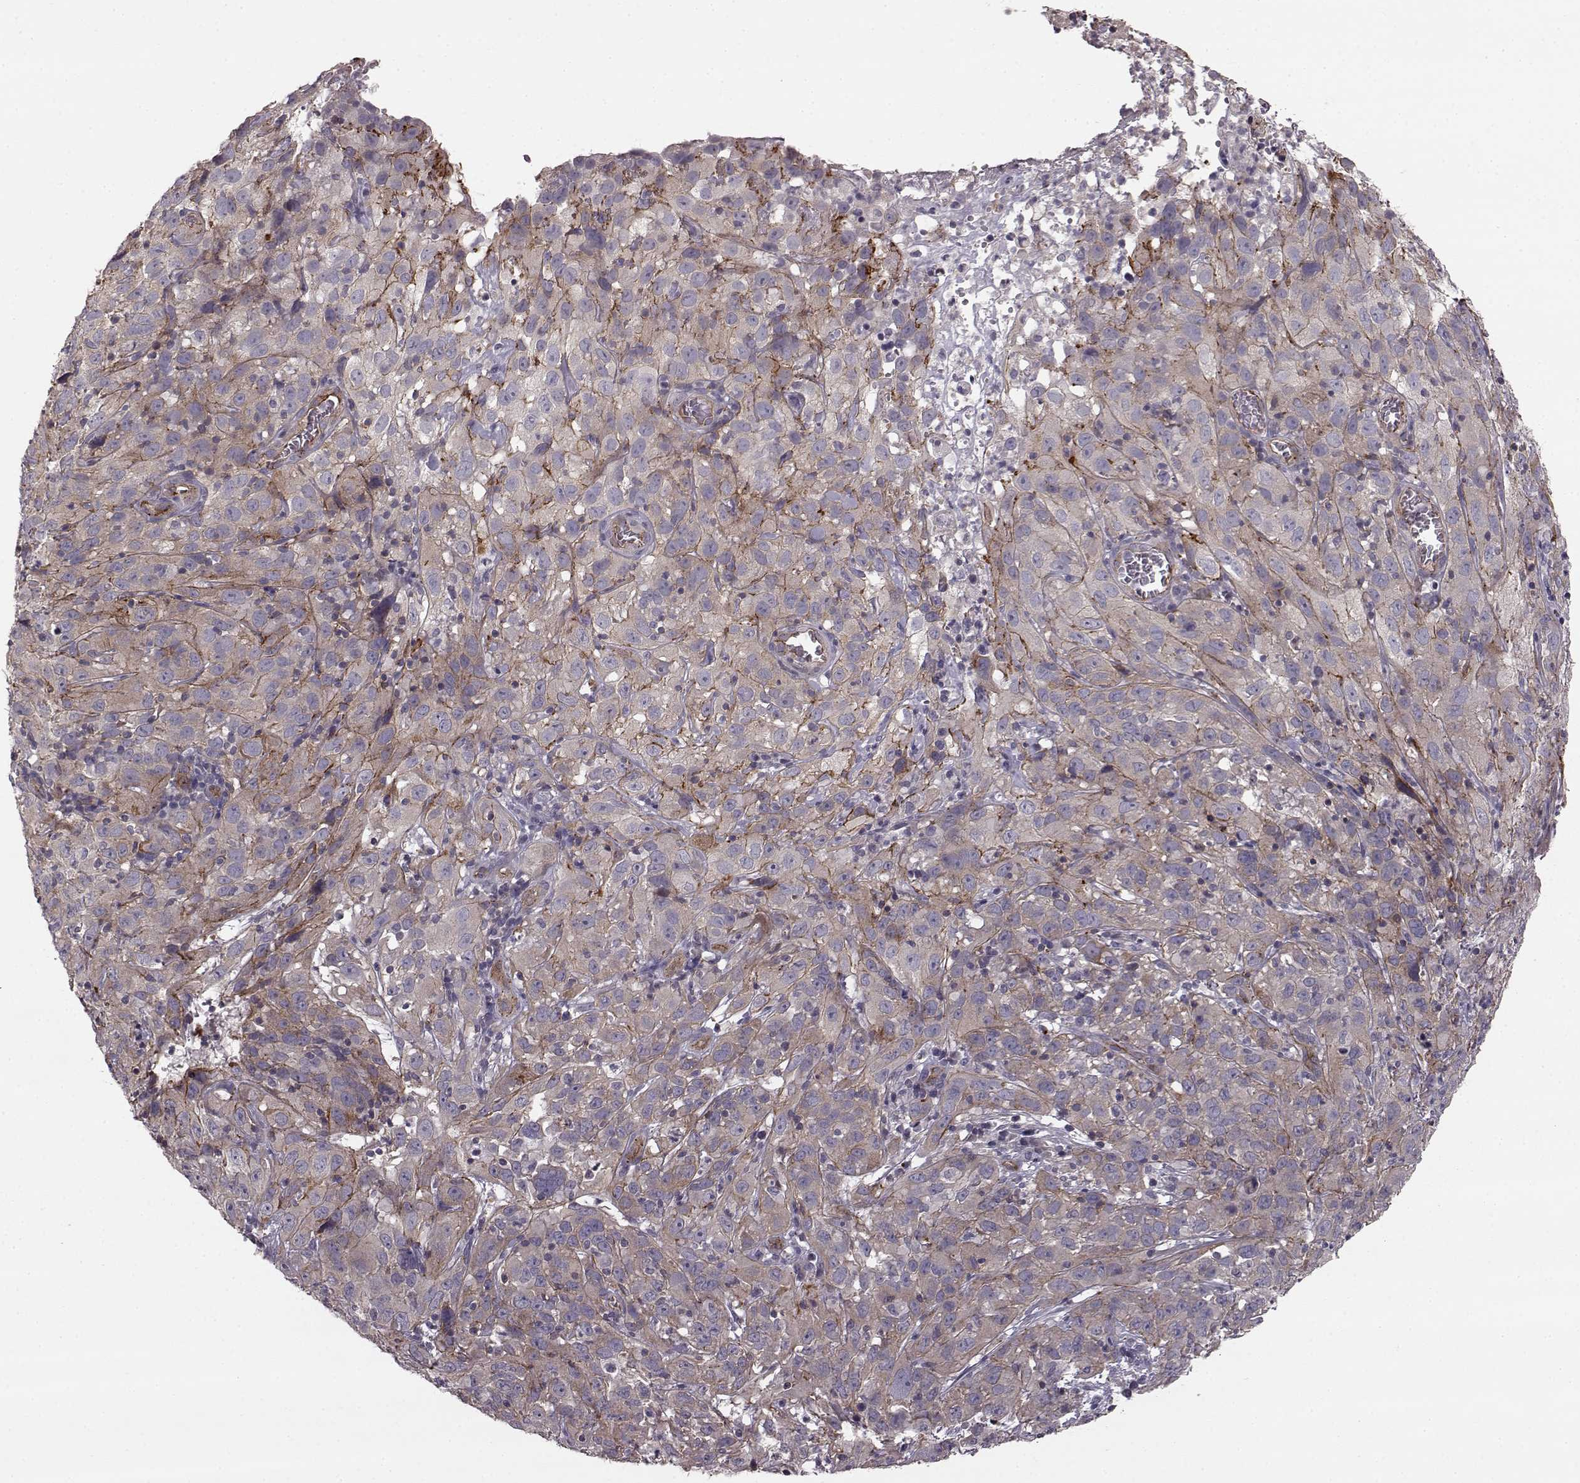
{"staining": {"intensity": "weak", "quantity": "<25%", "location": "cytoplasmic/membranous"}, "tissue": "cervical cancer", "cell_type": "Tumor cells", "image_type": "cancer", "snomed": [{"axis": "morphology", "description": "Squamous cell carcinoma, NOS"}, {"axis": "topography", "description": "Cervix"}], "caption": "A high-resolution micrograph shows immunohistochemistry (IHC) staining of squamous cell carcinoma (cervical), which demonstrates no significant staining in tumor cells.", "gene": "SLC22A18", "patient": {"sex": "female", "age": 32}}